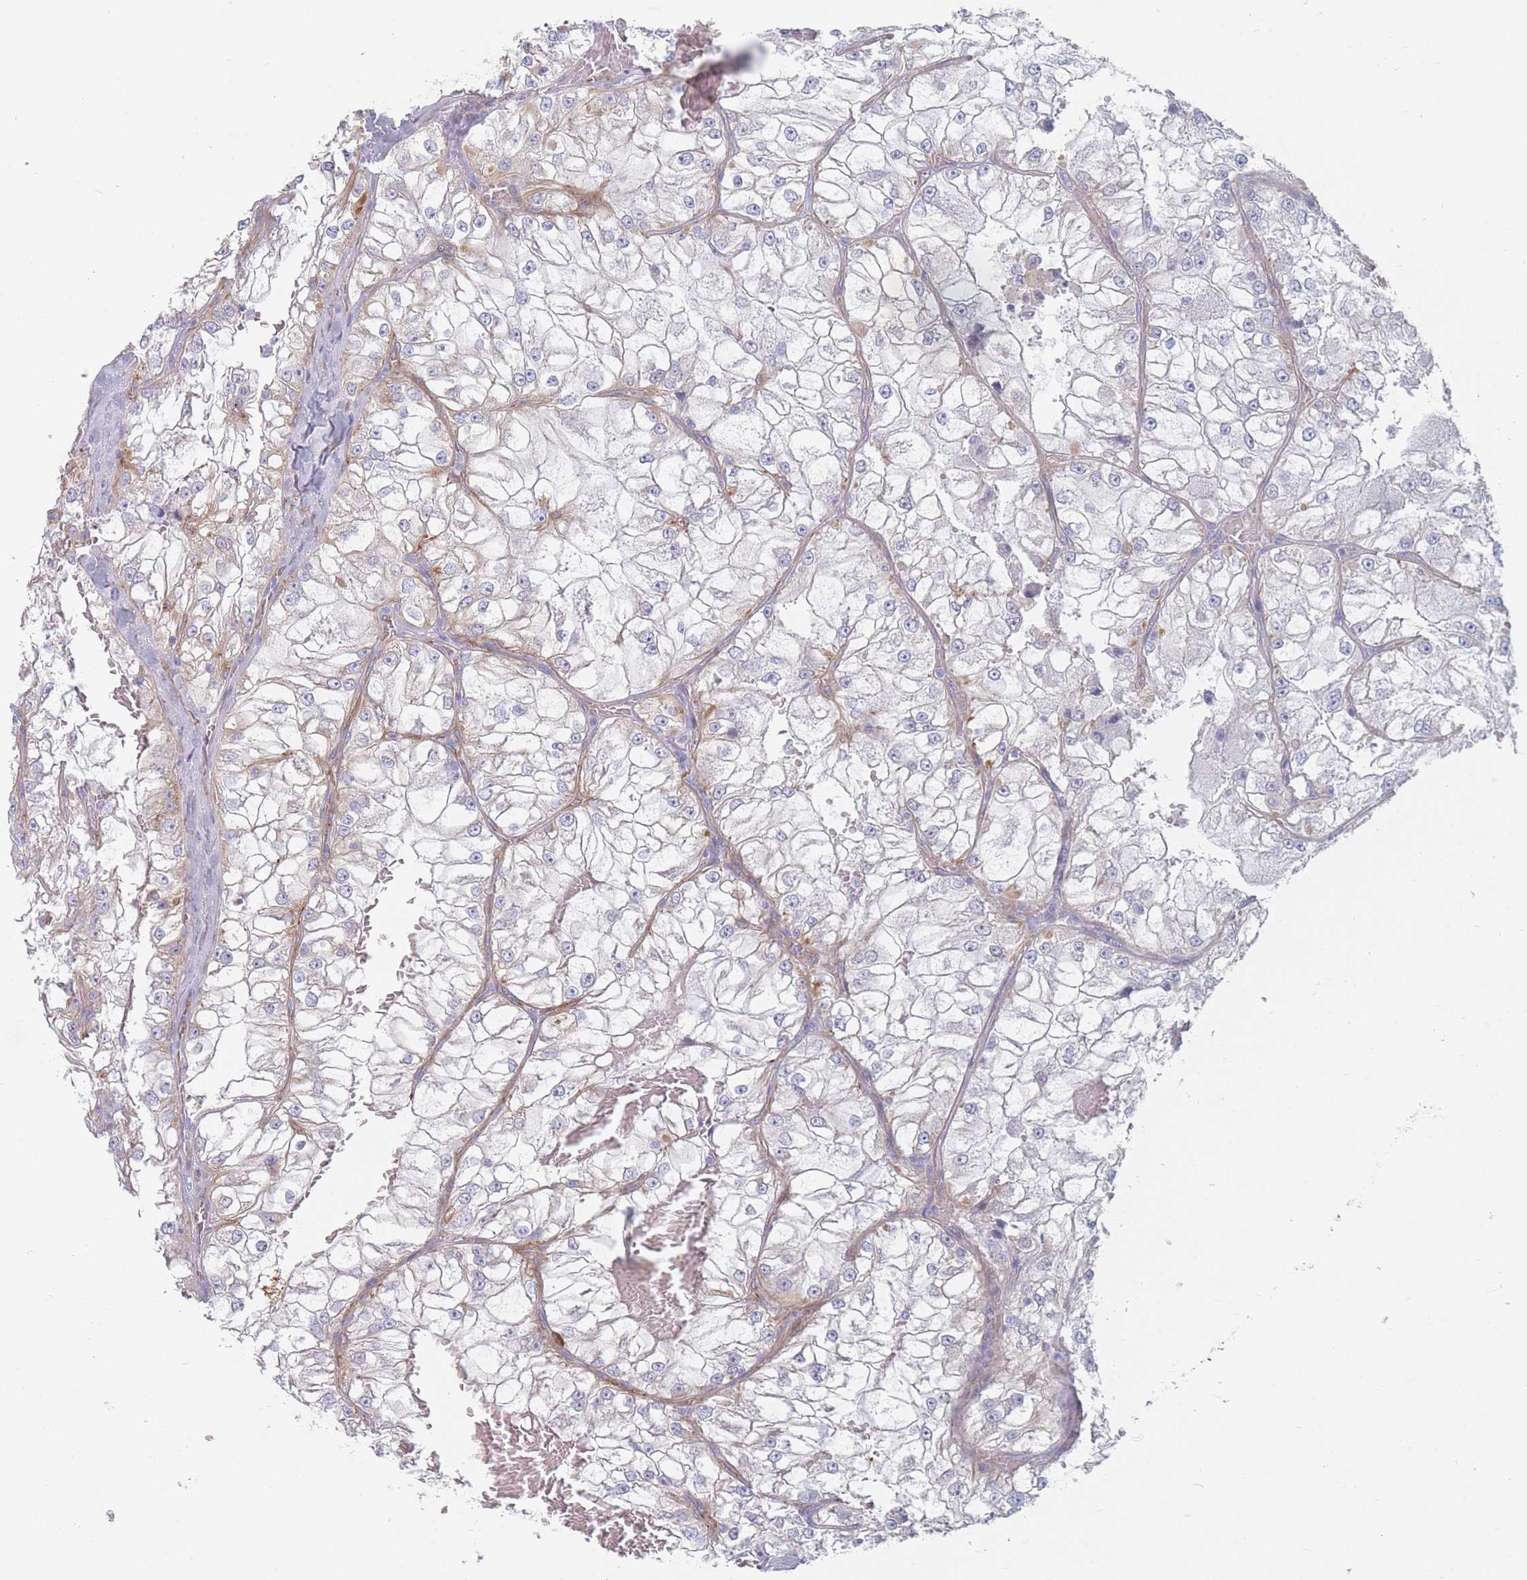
{"staining": {"intensity": "weak", "quantity": "<25%", "location": "cytoplasmic/membranous"}, "tissue": "renal cancer", "cell_type": "Tumor cells", "image_type": "cancer", "snomed": [{"axis": "morphology", "description": "Adenocarcinoma, NOS"}, {"axis": "topography", "description": "Kidney"}], "caption": "Immunohistochemistry image of neoplastic tissue: renal adenocarcinoma stained with DAB displays no significant protein expression in tumor cells.", "gene": "ERBIN", "patient": {"sex": "female", "age": 72}}